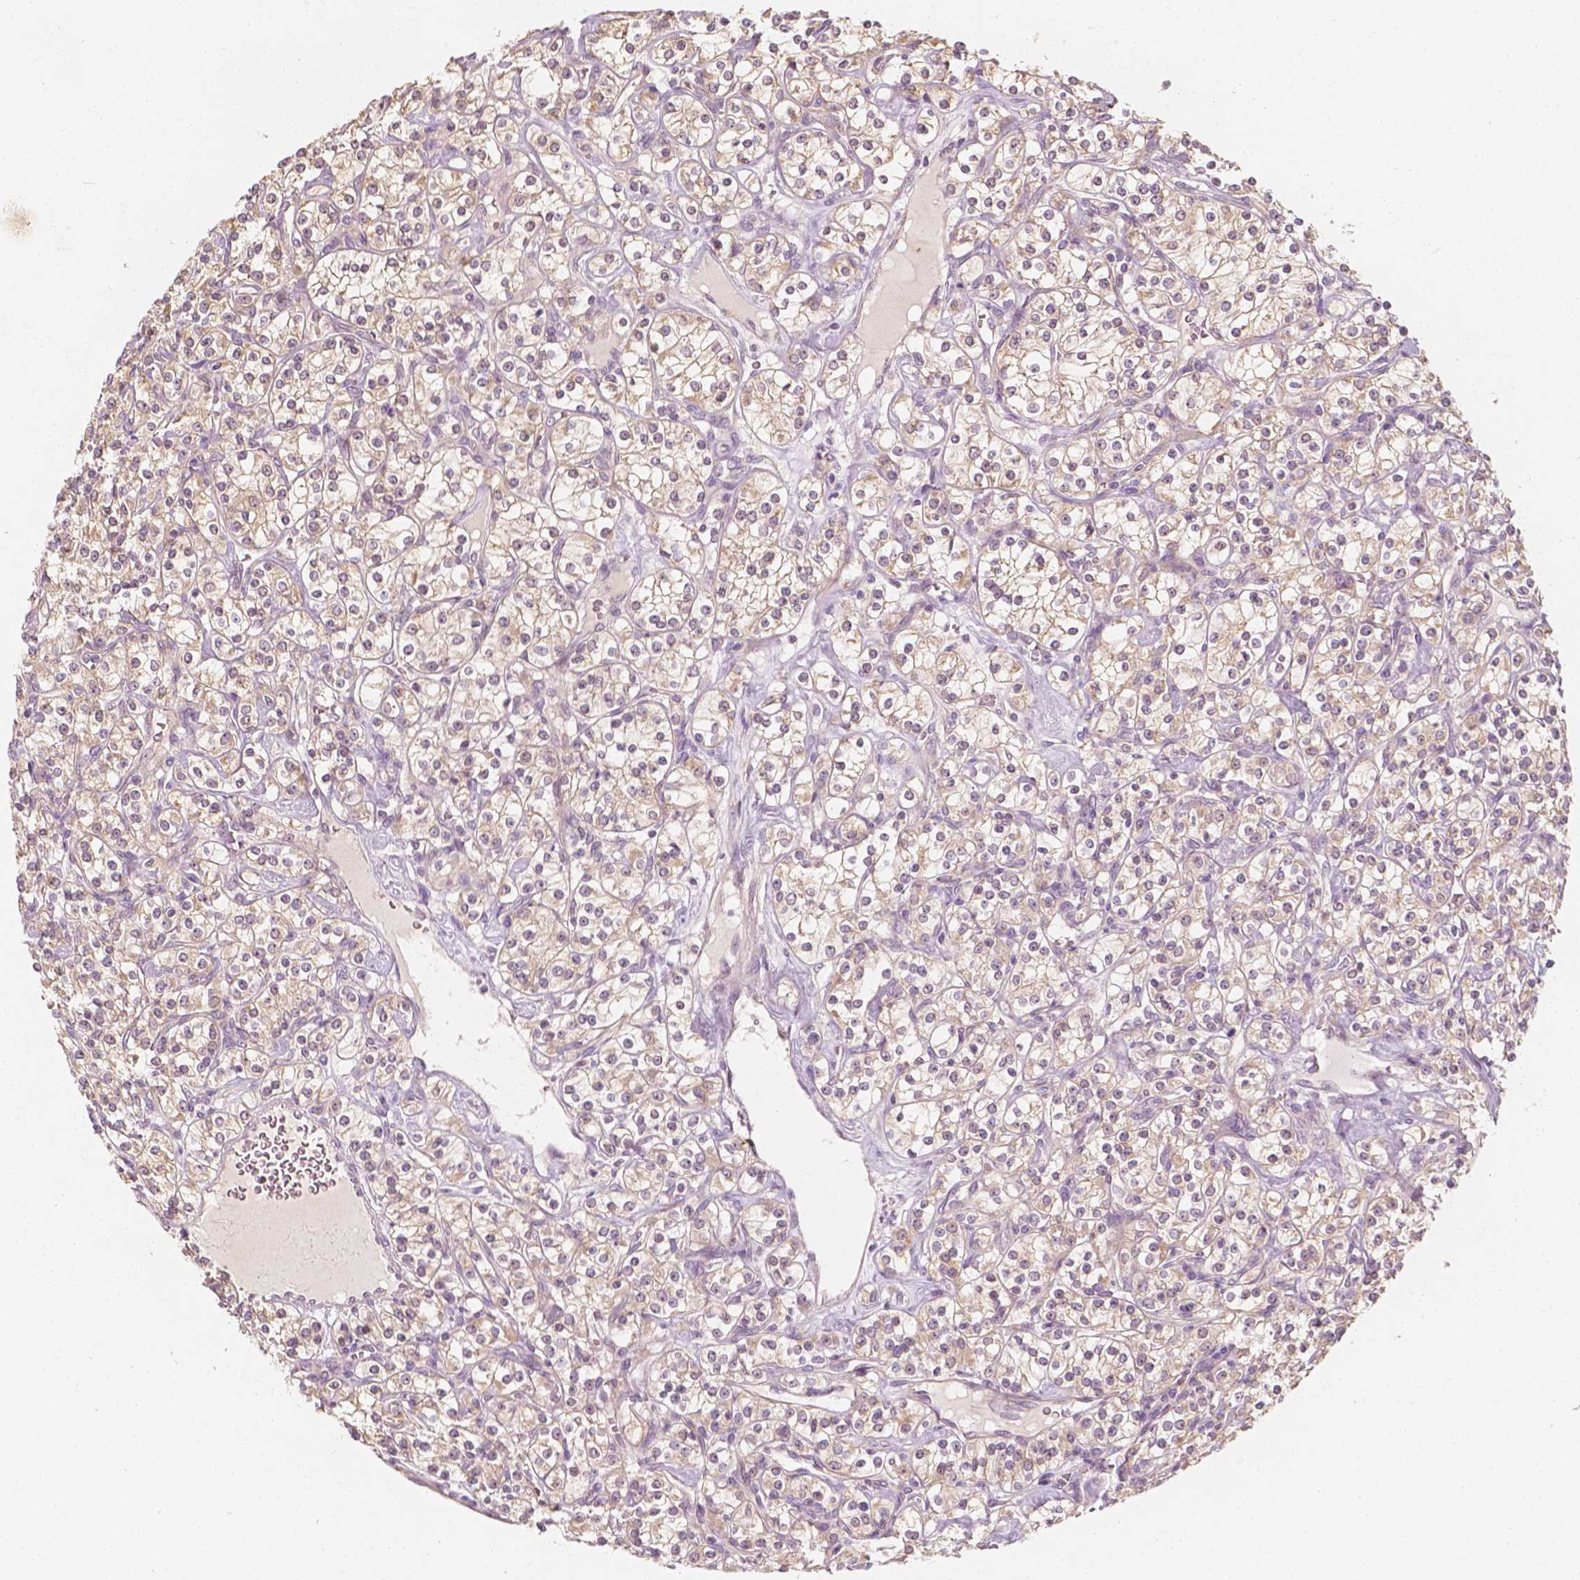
{"staining": {"intensity": "weak", "quantity": "25%-75%", "location": "cytoplasmic/membranous"}, "tissue": "renal cancer", "cell_type": "Tumor cells", "image_type": "cancer", "snomed": [{"axis": "morphology", "description": "Adenocarcinoma, NOS"}, {"axis": "topography", "description": "Kidney"}], "caption": "A brown stain shows weak cytoplasmic/membranous positivity of a protein in human adenocarcinoma (renal) tumor cells.", "gene": "SHPK", "patient": {"sex": "male", "age": 77}}